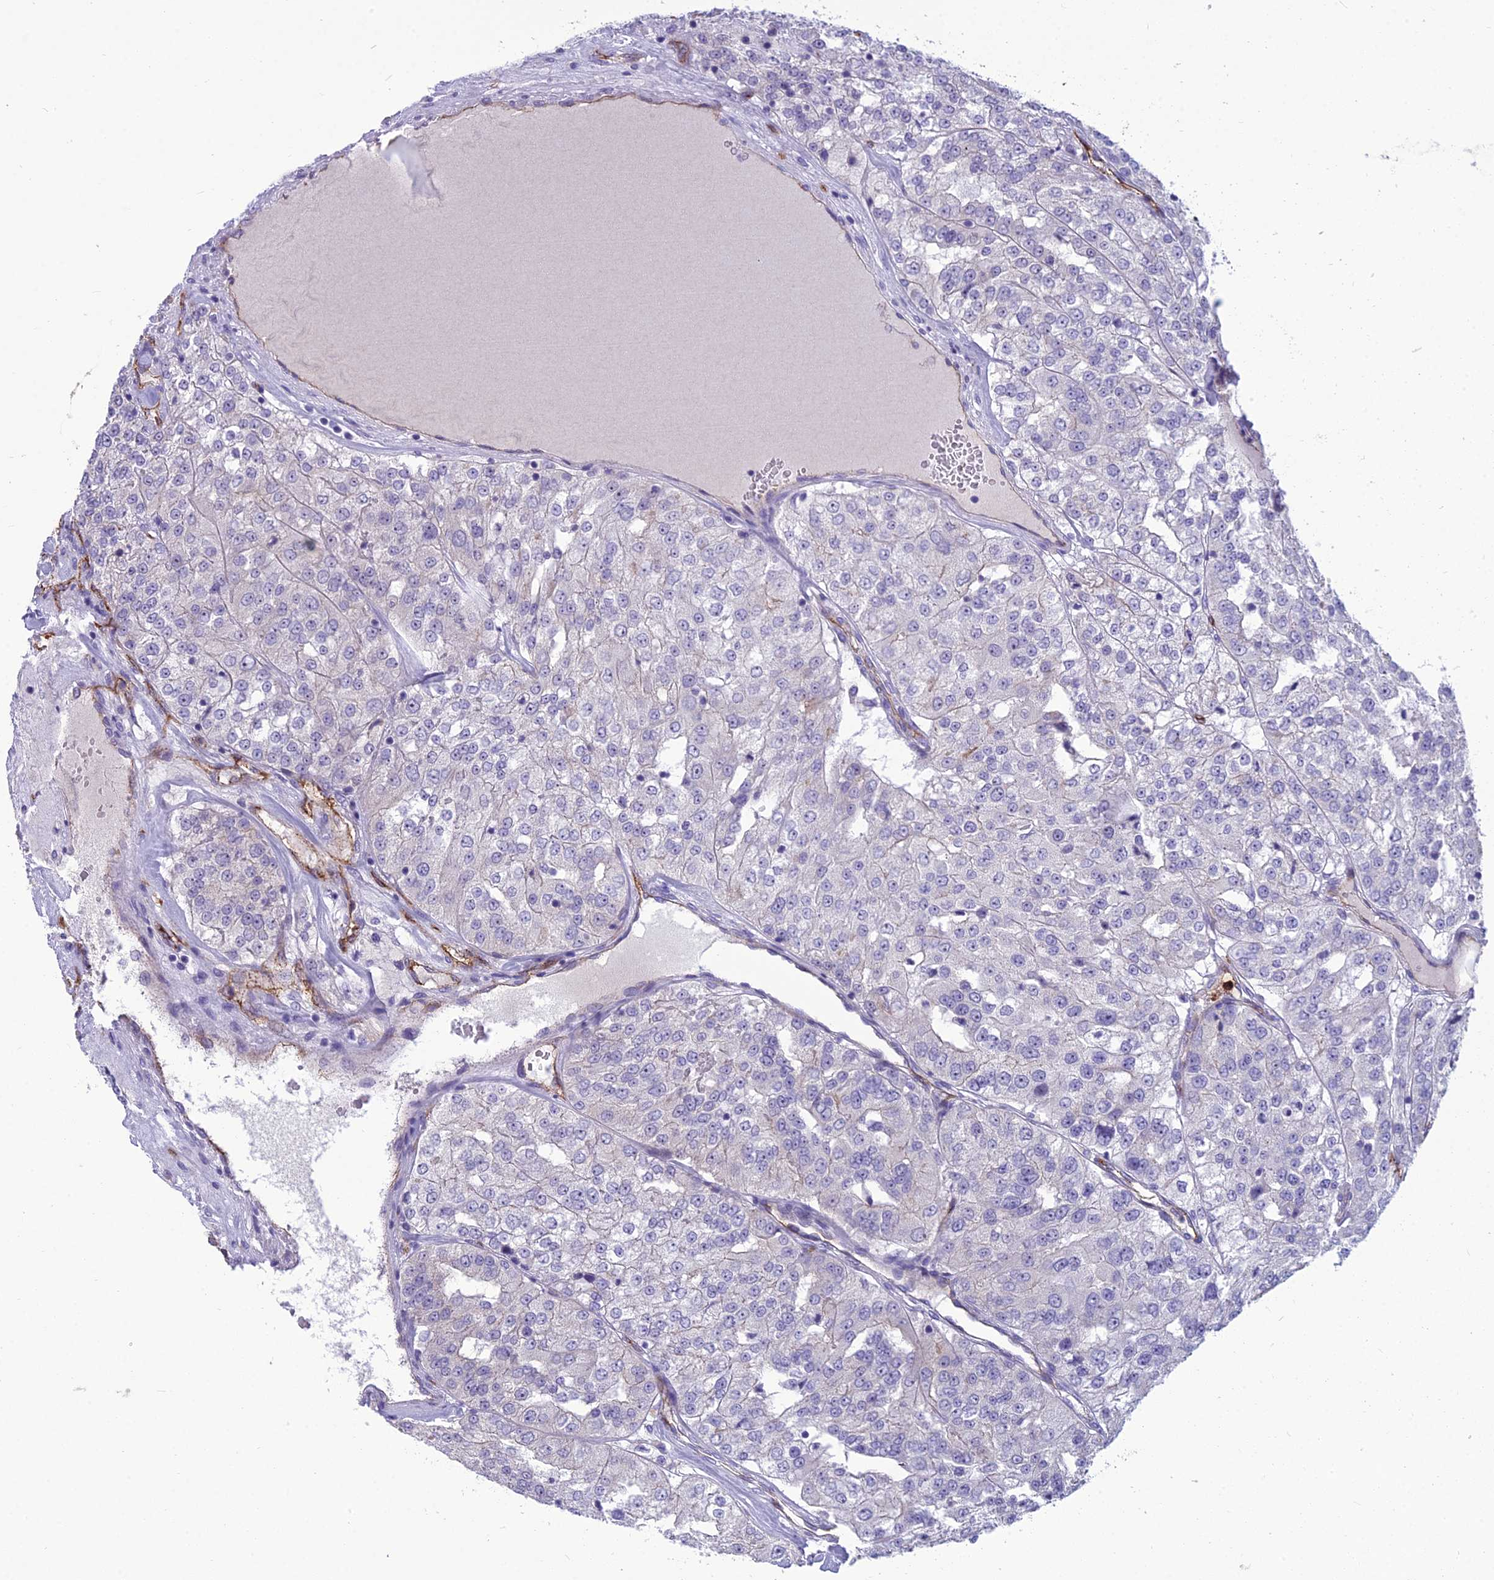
{"staining": {"intensity": "negative", "quantity": "none", "location": "none"}, "tissue": "renal cancer", "cell_type": "Tumor cells", "image_type": "cancer", "snomed": [{"axis": "morphology", "description": "Adenocarcinoma, NOS"}, {"axis": "topography", "description": "Kidney"}], "caption": "High magnification brightfield microscopy of renal cancer (adenocarcinoma) stained with DAB (brown) and counterstained with hematoxylin (blue): tumor cells show no significant expression.", "gene": "BBS7", "patient": {"sex": "female", "age": 63}}